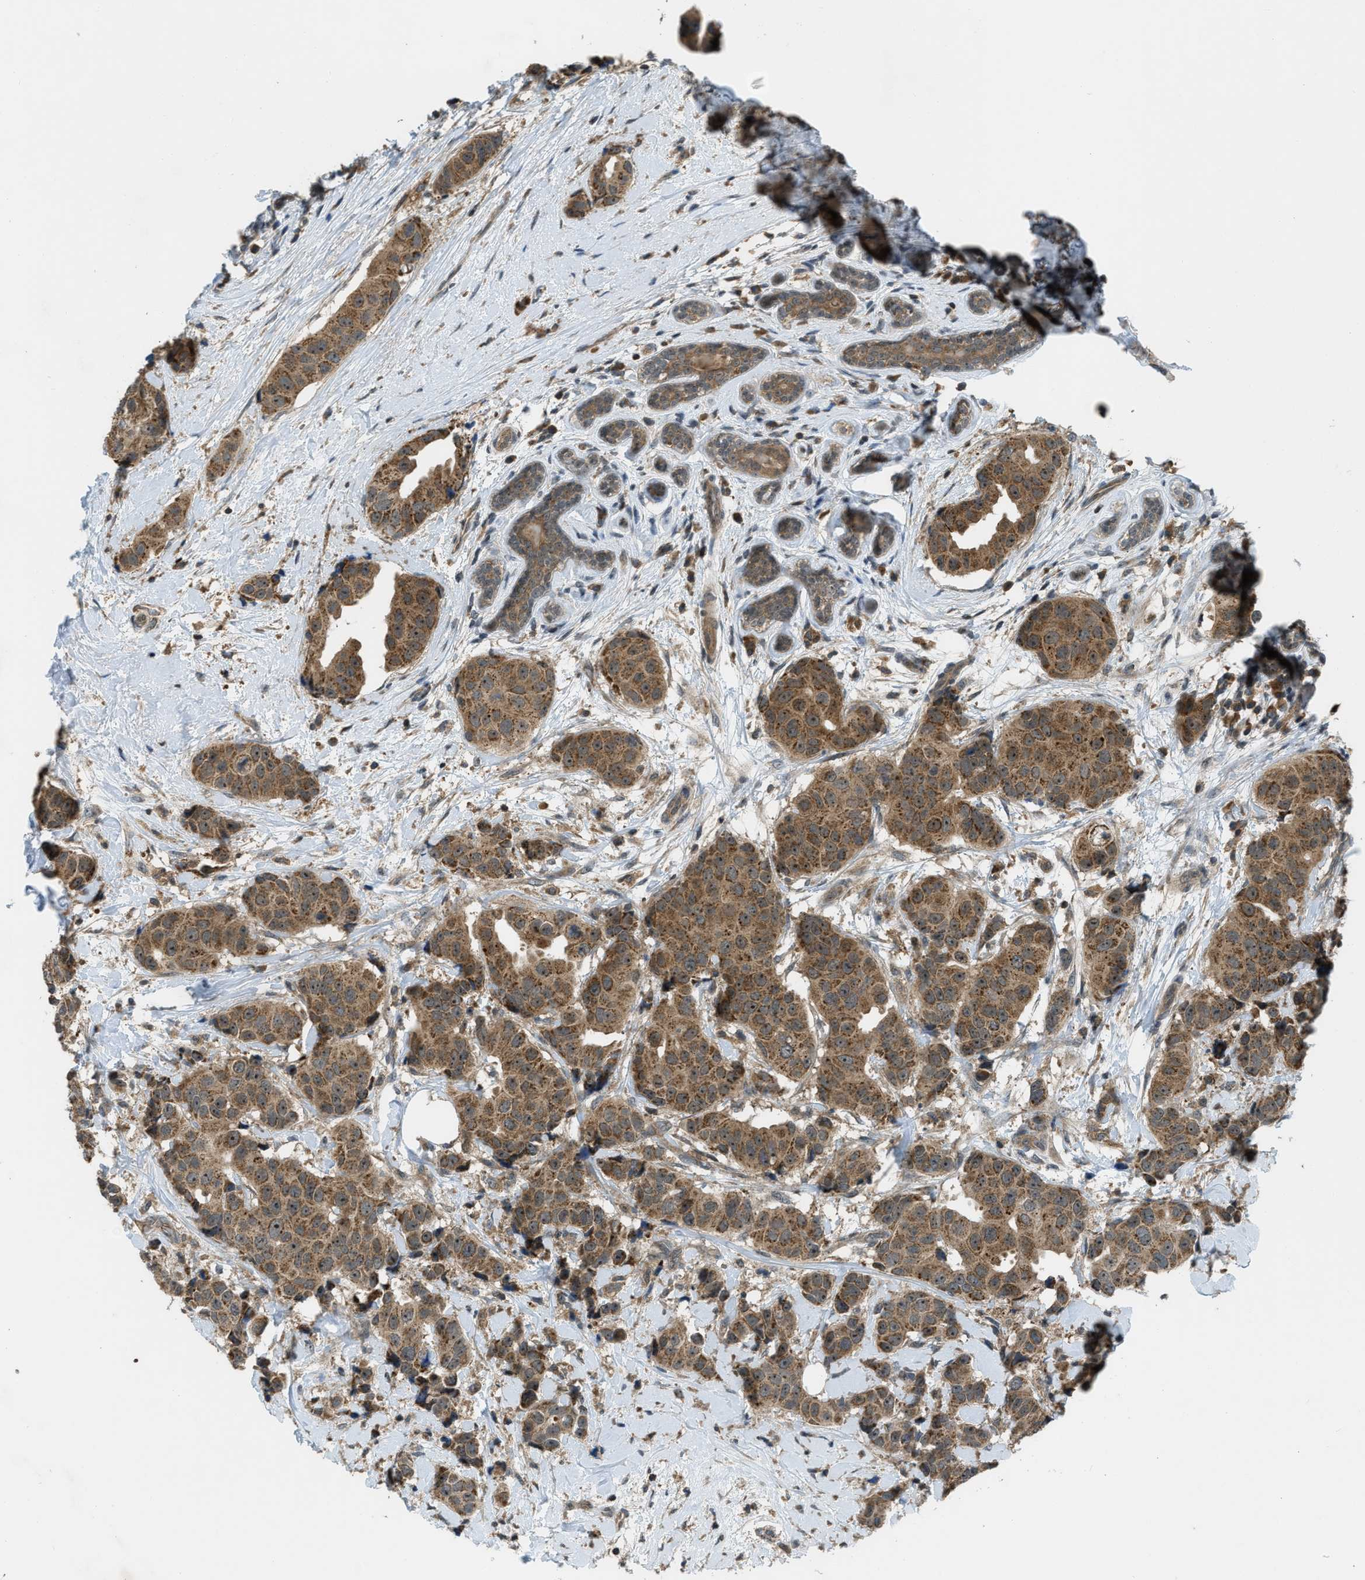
{"staining": {"intensity": "moderate", "quantity": ">75%", "location": "cytoplasmic/membranous"}, "tissue": "breast cancer", "cell_type": "Tumor cells", "image_type": "cancer", "snomed": [{"axis": "morphology", "description": "Normal tissue, NOS"}, {"axis": "morphology", "description": "Duct carcinoma"}, {"axis": "topography", "description": "Breast"}], "caption": "Moderate cytoplasmic/membranous expression is identified in approximately >75% of tumor cells in breast cancer (infiltrating ductal carcinoma).", "gene": "ZNF71", "patient": {"sex": "female", "age": 39}}